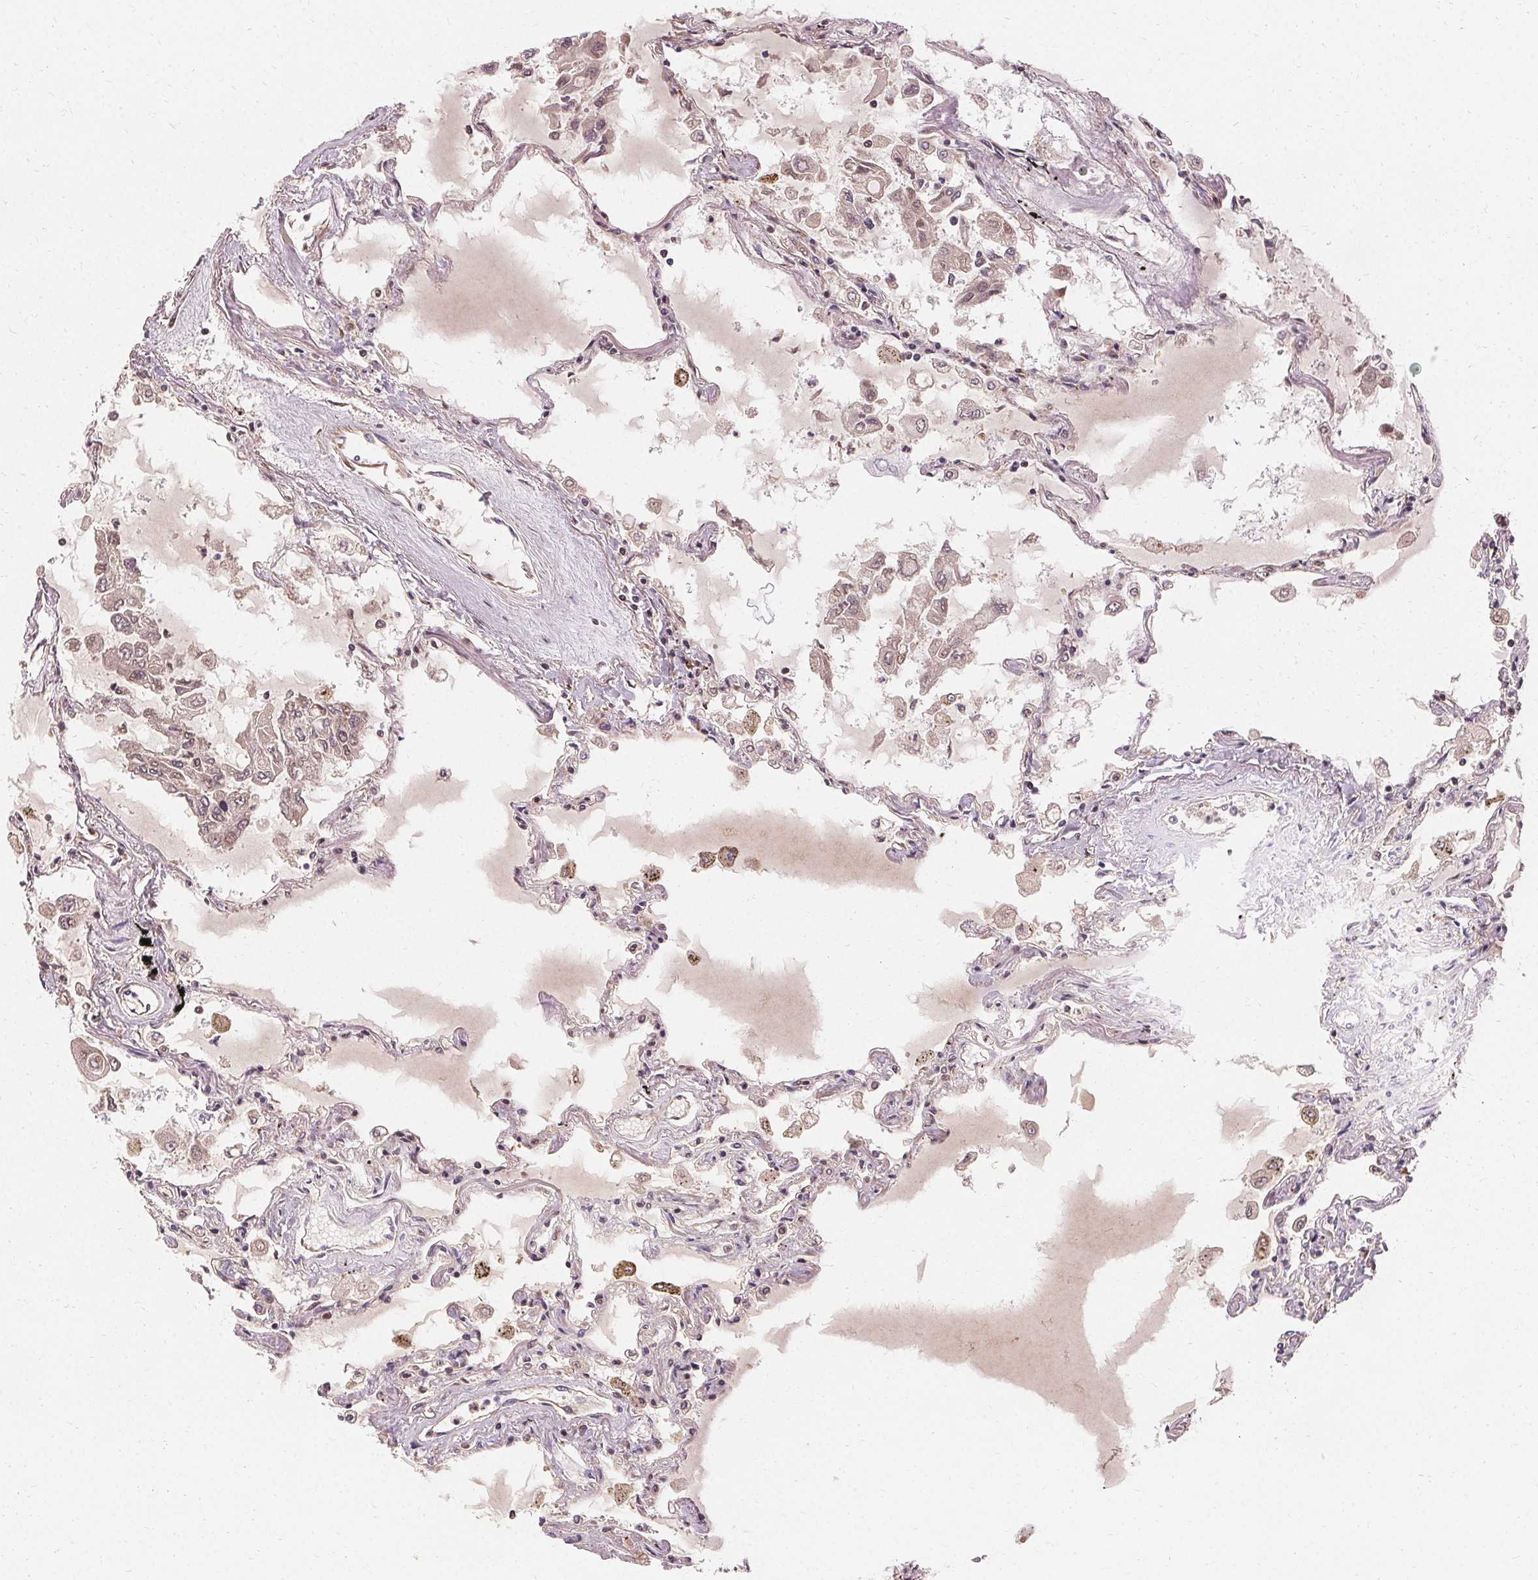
{"staining": {"intensity": "weak", "quantity": "25%-75%", "location": "cytoplasmic/membranous,nuclear"}, "tissue": "lung", "cell_type": "Alveolar cells", "image_type": "normal", "snomed": [{"axis": "morphology", "description": "Normal tissue, NOS"}, {"axis": "morphology", "description": "Adenocarcinoma, NOS"}, {"axis": "topography", "description": "Cartilage tissue"}, {"axis": "topography", "description": "Lung"}], "caption": "Protein staining reveals weak cytoplasmic/membranous,nuclear expression in about 25%-75% of alveolar cells in benign lung. (Brightfield microscopy of DAB IHC at high magnification).", "gene": "APLP1", "patient": {"sex": "female", "age": 67}}